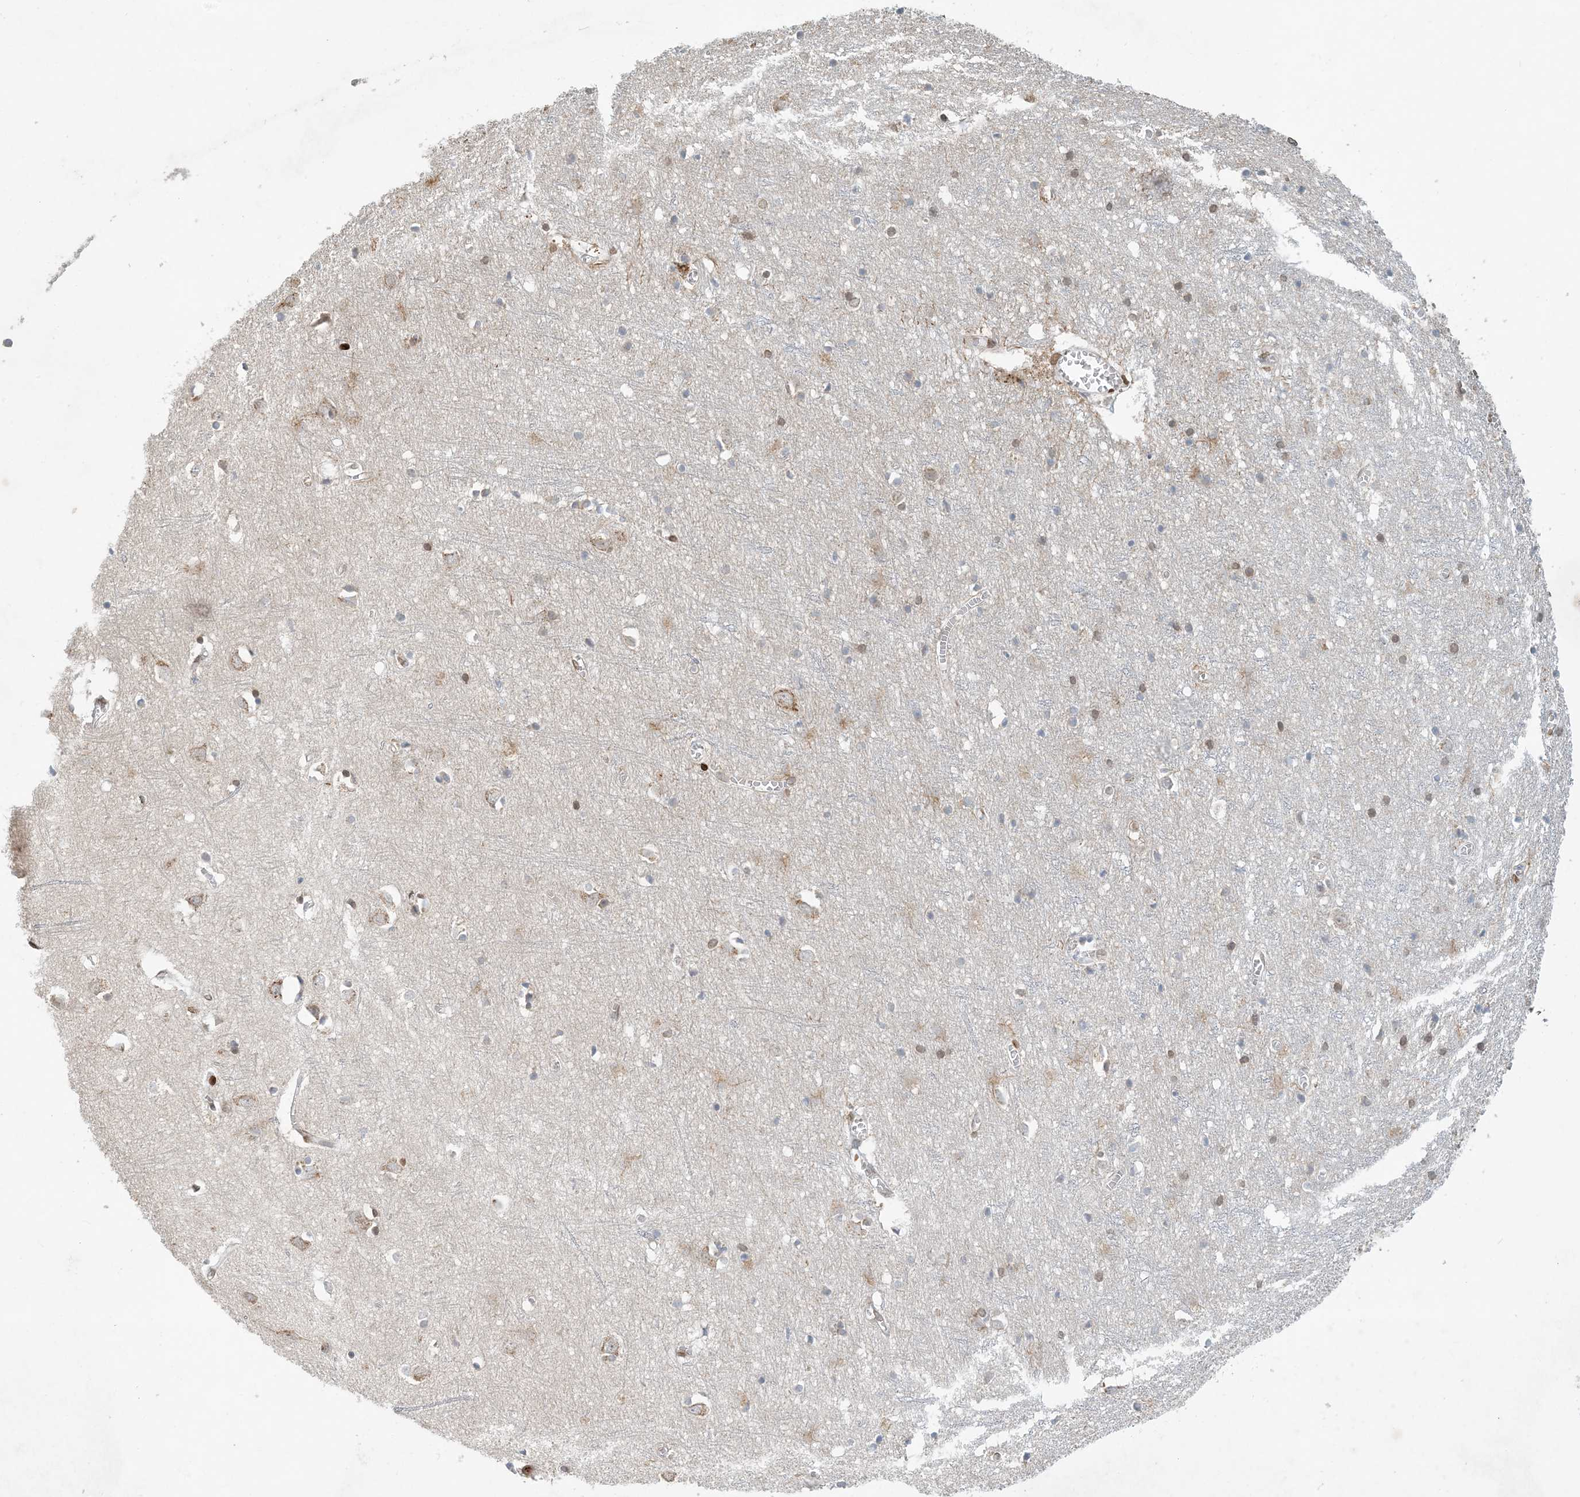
{"staining": {"intensity": "negative", "quantity": "none", "location": "none"}, "tissue": "cerebral cortex", "cell_type": "Endothelial cells", "image_type": "normal", "snomed": [{"axis": "morphology", "description": "Normal tissue, NOS"}, {"axis": "topography", "description": "Cerebral cortex"}], "caption": "Immunohistochemistry image of normal cerebral cortex: human cerebral cortex stained with DAB (3,3'-diaminobenzidine) exhibits no significant protein staining in endothelial cells.", "gene": "SLC35A2", "patient": {"sex": "female", "age": 64}}